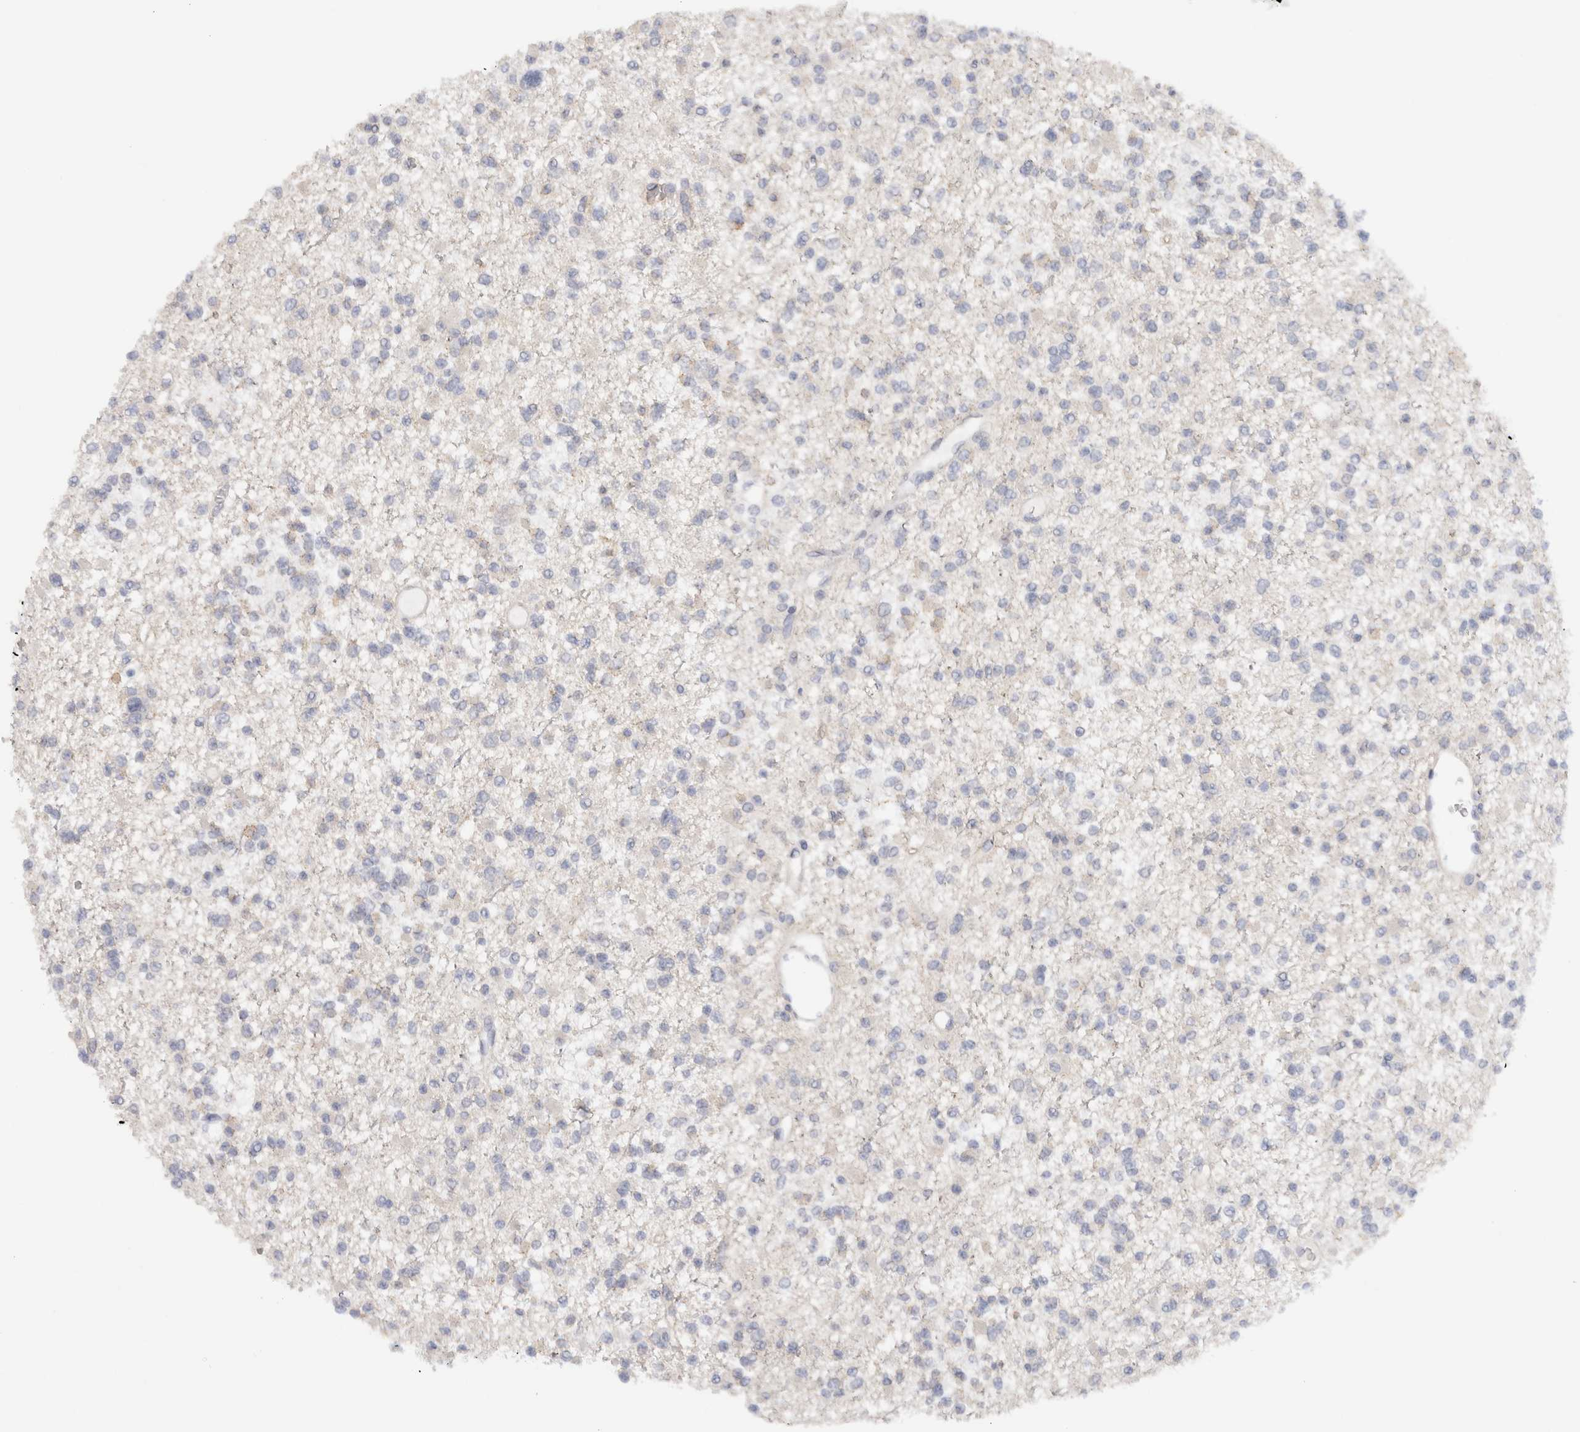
{"staining": {"intensity": "negative", "quantity": "none", "location": "none"}, "tissue": "glioma", "cell_type": "Tumor cells", "image_type": "cancer", "snomed": [{"axis": "morphology", "description": "Glioma, malignant, Low grade"}, {"axis": "topography", "description": "Brain"}], "caption": "The micrograph exhibits no significant expression in tumor cells of glioma.", "gene": "CHRM4", "patient": {"sex": "female", "age": 22}}